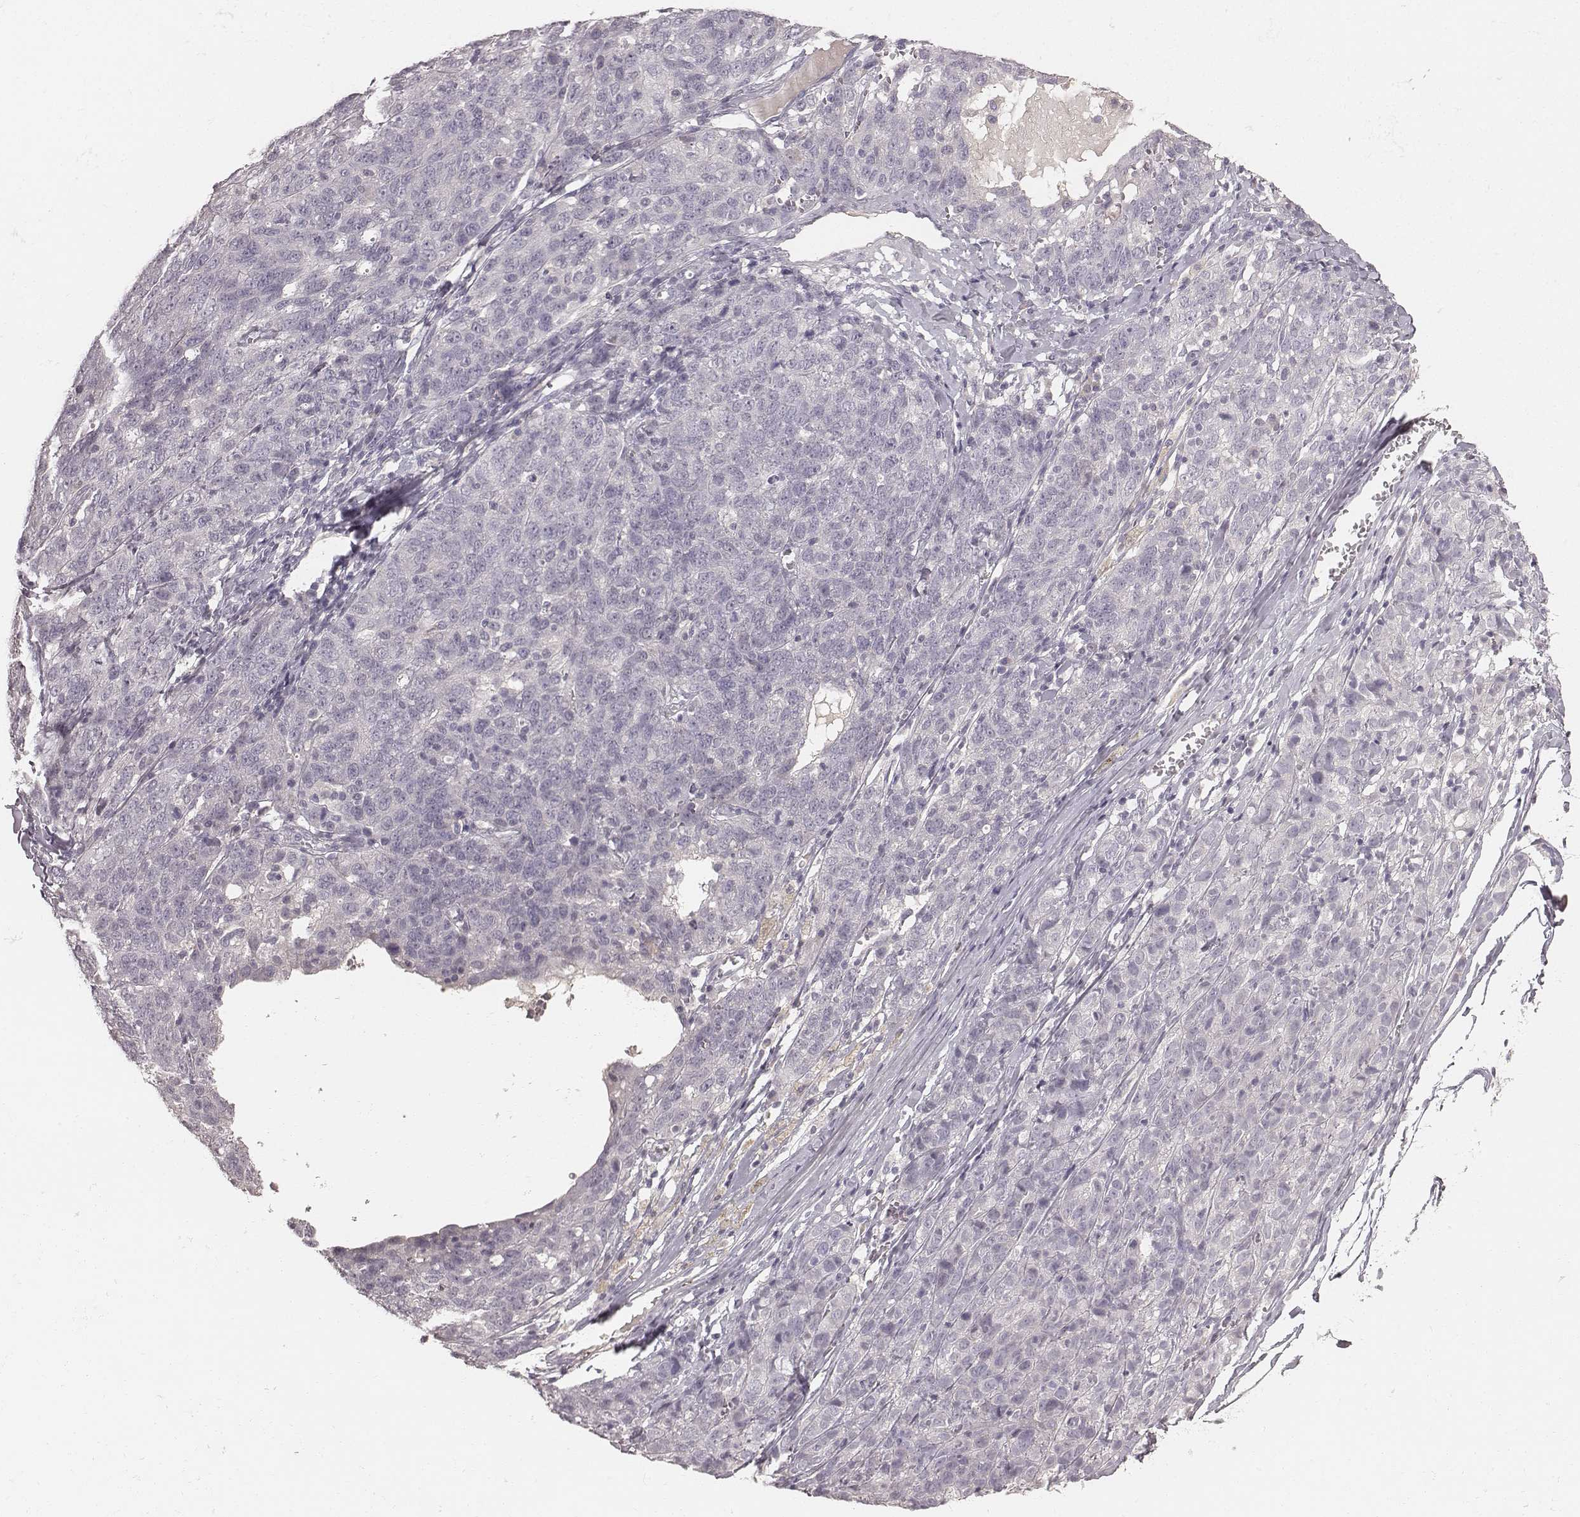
{"staining": {"intensity": "negative", "quantity": "none", "location": "none"}, "tissue": "ovarian cancer", "cell_type": "Tumor cells", "image_type": "cancer", "snomed": [{"axis": "morphology", "description": "Cystadenocarcinoma, serous, NOS"}, {"axis": "topography", "description": "Ovary"}], "caption": "Ovarian cancer was stained to show a protein in brown. There is no significant expression in tumor cells.", "gene": "LY6K", "patient": {"sex": "female", "age": 71}}